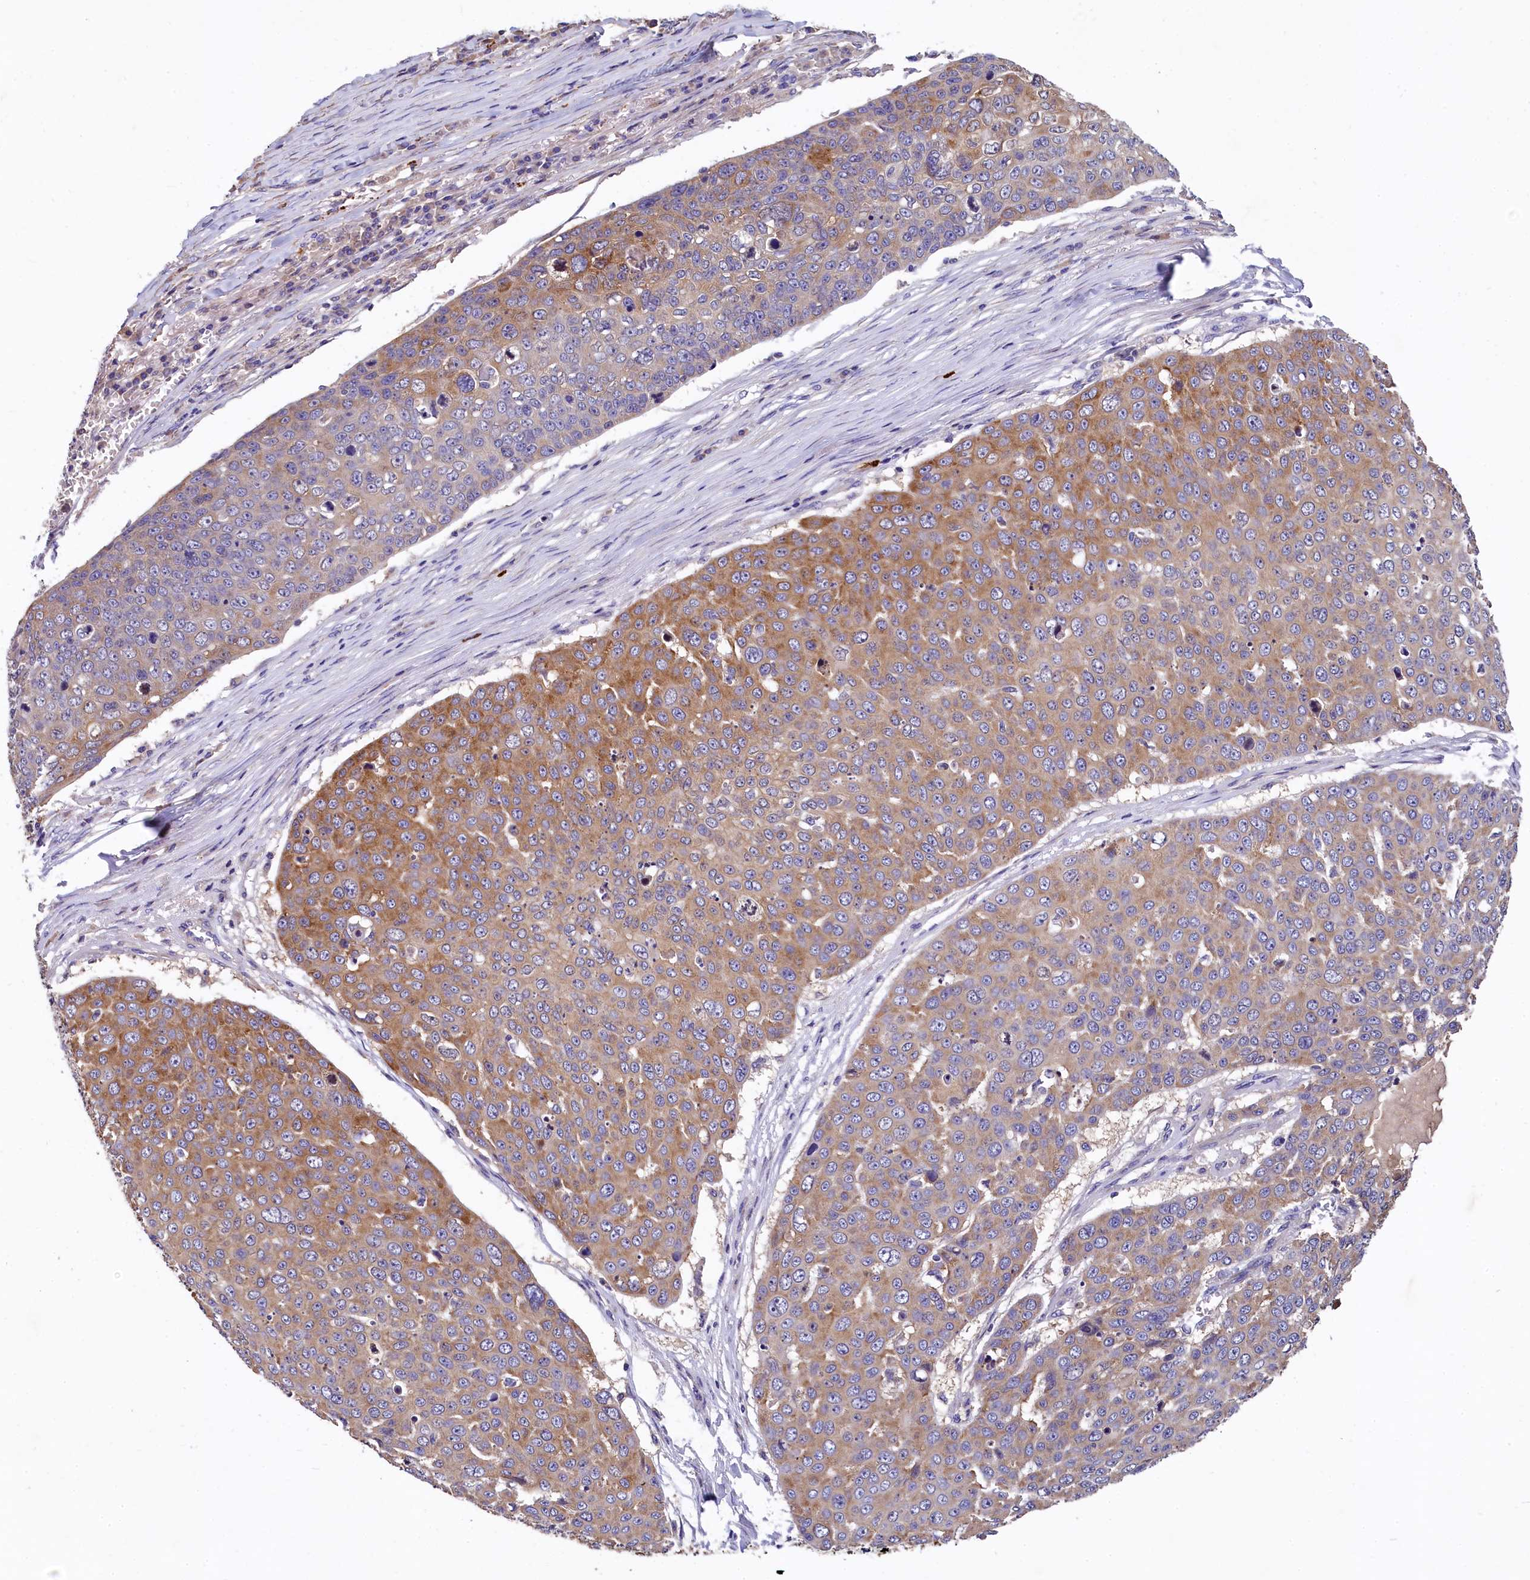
{"staining": {"intensity": "moderate", "quantity": "25%-75%", "location": "cytoplasmic/membranous"}, "tissue": "skin cancer", "cell_type": "Tumor cells", "image_type": "cancer", "snomed": [{"axis": "morphology", "description": "Squamous cell carcinoma, NOS"}, {"axis": "topography", "description": "Skin"}], "caption": "Brown immunohistochemical staining in human squamous cell carcinoma (skin) exhibits moderate cytoplasmic/membranous staining in approximately 25%-75% of tumor cells. The staining was performed using DAB (3,3'-diaminobenzidine), with brown indicating positive protein expression. Nuclei are stained blue with hematoxylin.", "gene": "EPS8L2", "patient": {"sex": "male", "age": 71}}